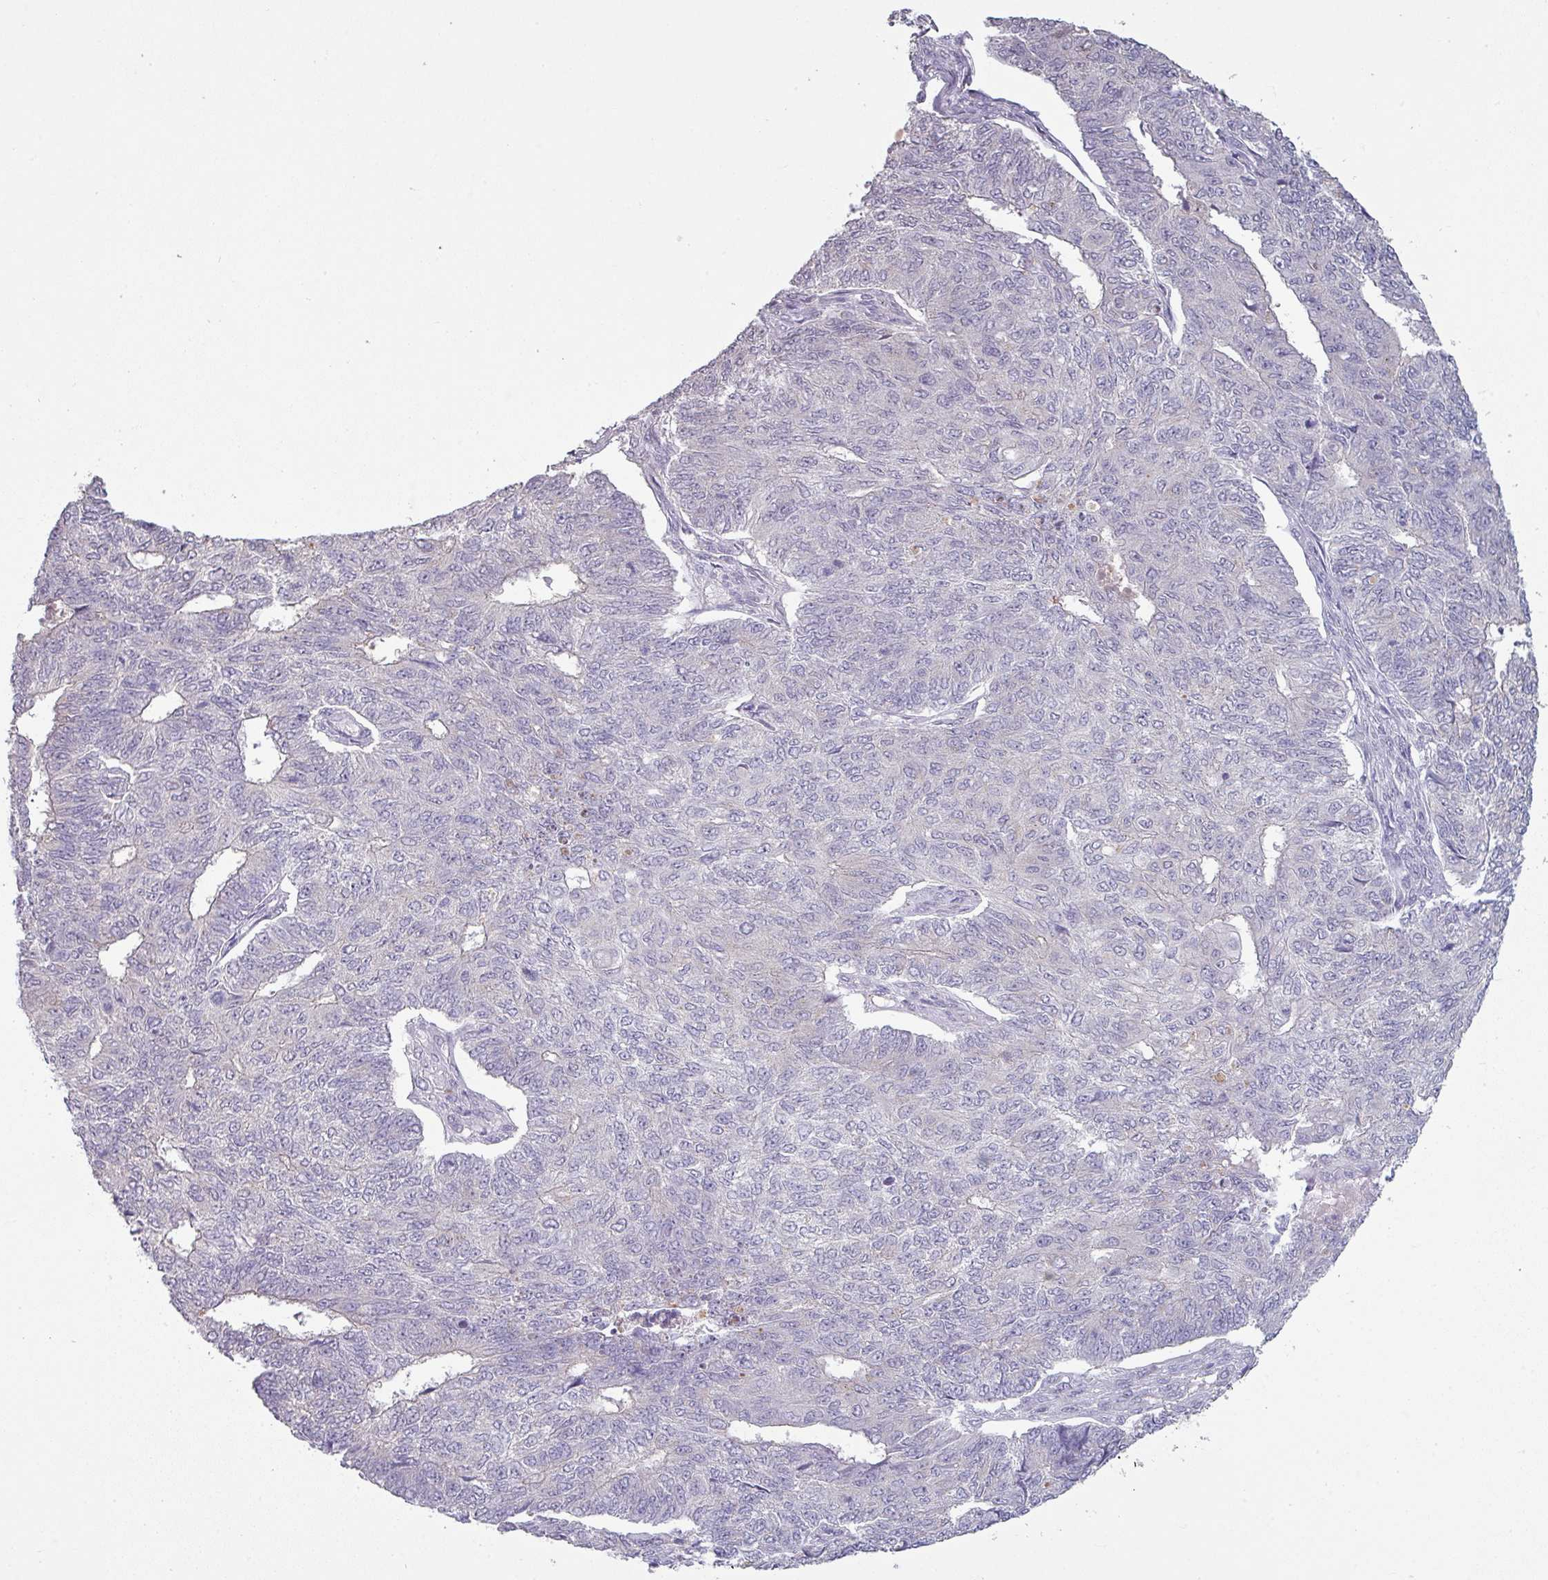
{"staining": {"intensity": "negative", "quantity": "none", "location": "none"}, "tissue": "endometrial cancer", "cell_type": "Tumor cells", "image_type": "cancer", "snomed": [{"axis": "morphology", "description": "Adenocarcinoma, NOS"}, {"axis": "topography", "description": "Endometrium"}], "caption": "This is an IHC photomicrograph of human endometrial adenocarcinoma. There is no expression in tumor cells.", "gene": "MAGEC3", "patient": {"sex": "female", "age": 32}}